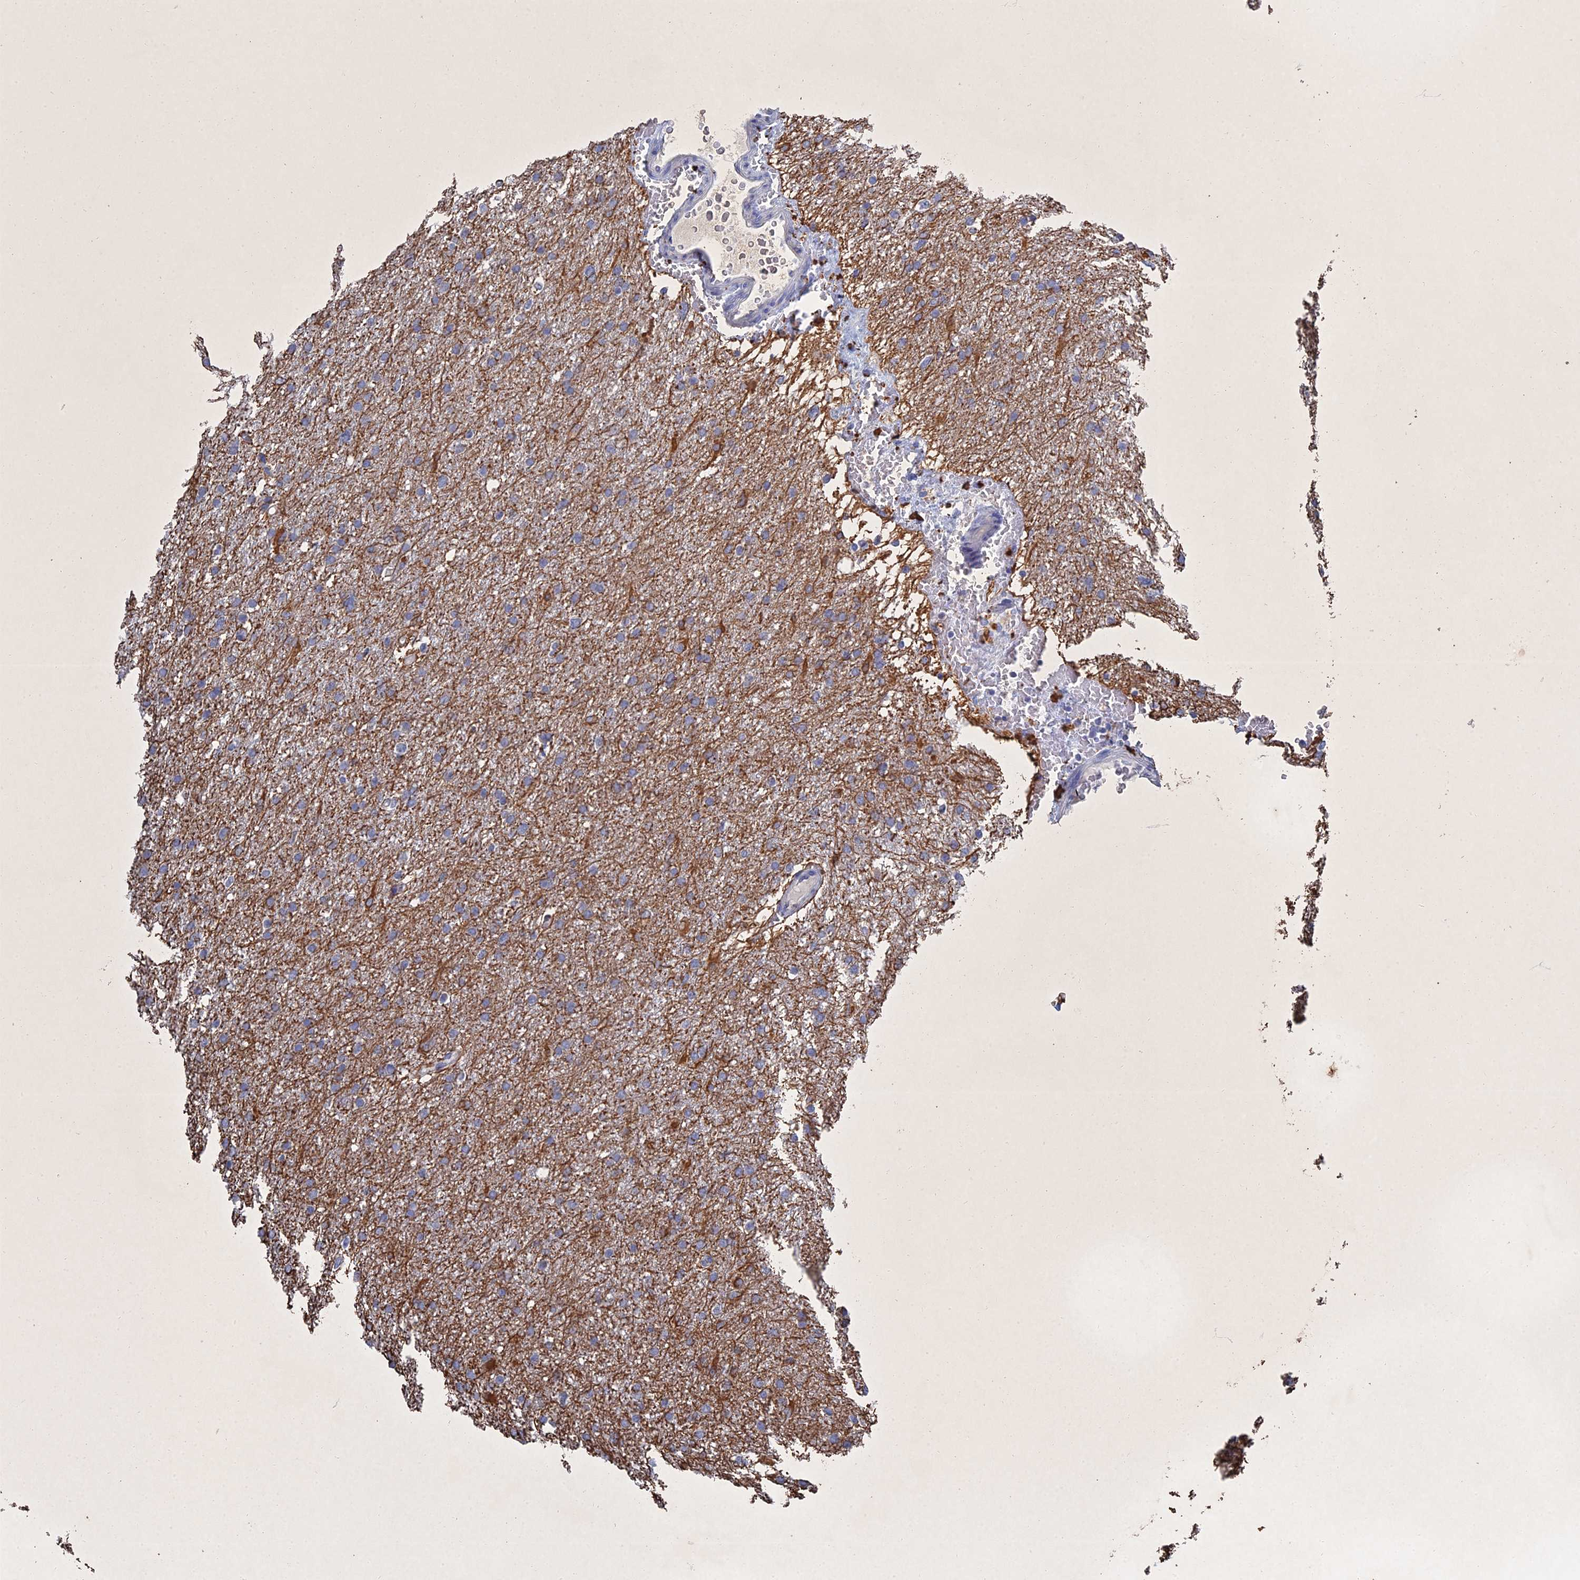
{"staining": {"intensity": "moderate", "quantity": "<25%", "location": "cytoplasmic/membranous"}, "tissue": "glioma", "cell_type": "Tumor cells", "image_type": "cancer", "snomed": [{"axis": "morphology", "description": "Glioma, malignant, High grade"}, {"axis": "topography", "description": "Cerebral cortex"}], "caption": "Protein expression analysis of human malignant high-grade glioma reveals moderate cytoplasmic/membranous positivity in approximately <25% of tumor cells.", "gene": "GFAP", "patient": {"sex": "female", "age": 36}}